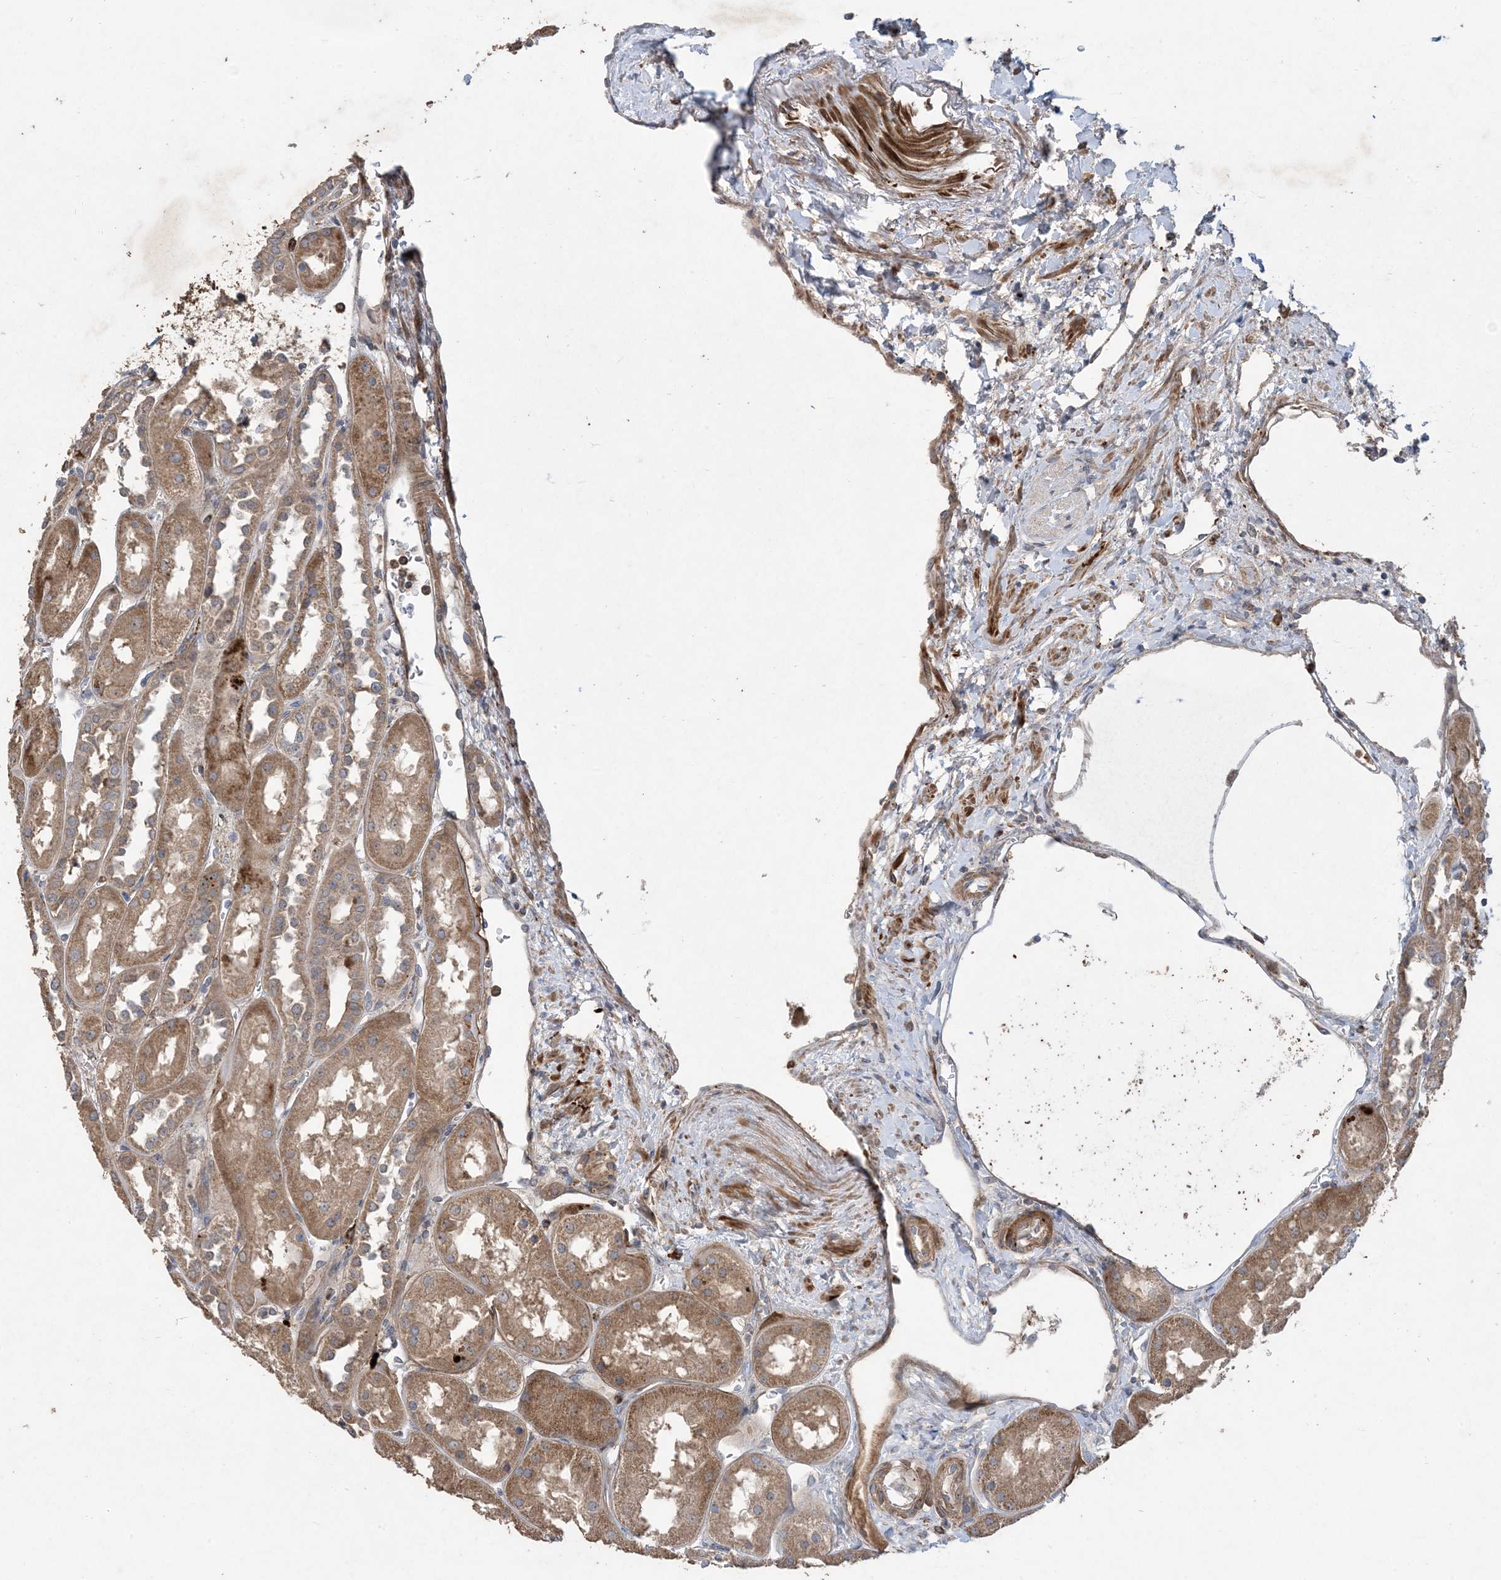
{"staining": {"intensity": "weak", "quantity": "25%-75%", "location": "cytoplasmic/membranous"}, "tissue": "kidney", "cell_type": "Cells in glomeruli", "image_type": "normal", "snomed": [{"axis": "morphology", "description": "Normal tissue, NOS"}, {"axis": "topography", "description": "Kidney"}], "caption": "Protein expression analysis of benign human kidney reveals weak cytoplasmic/membranous staining in approximately 25%-75% of cells in glomeruli.", "gene": "MASP2", "patient": {"sex": "male", "age": 70}}